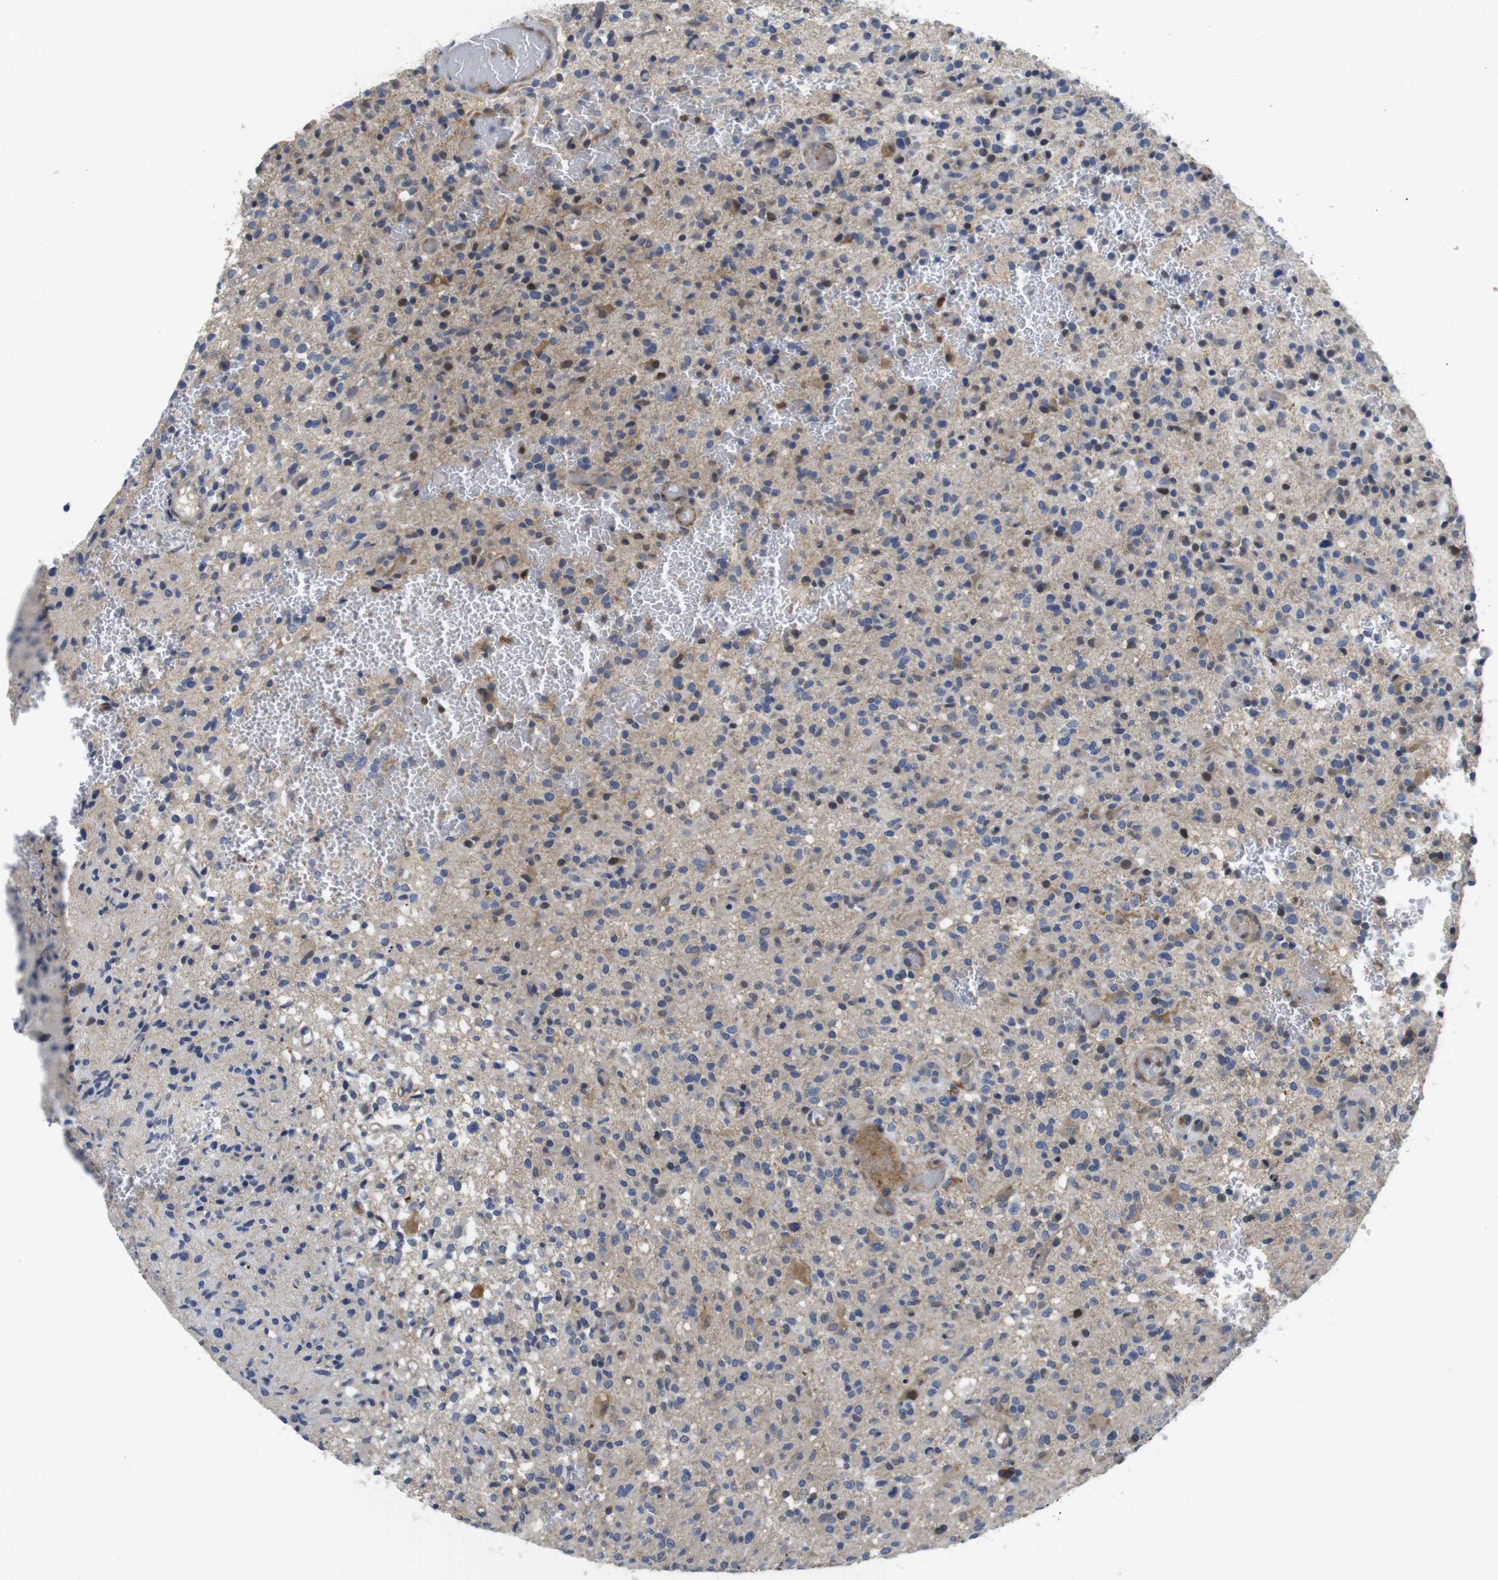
{"staining": {"intensity": "moderate", "quantity": "<25%", "location": "cytoplasmic/membranous,nuclear"}, "tissue": "glioma", "cell_type": "Tumor cells", "image_type": "cancer", "snomed": [{"axis": "morphology", "description": "Glioma, malignant, High grade"}, {"axis": "topography", "description": "Brain"}], "caption": "A low amount of moderate cytoplasmic/membranous and nuclear positivity is identified in approximately <25% of tumor cells in glioma tissue.", "gene": "FNTA", "patient": {"sex": "male", "age": 71}}